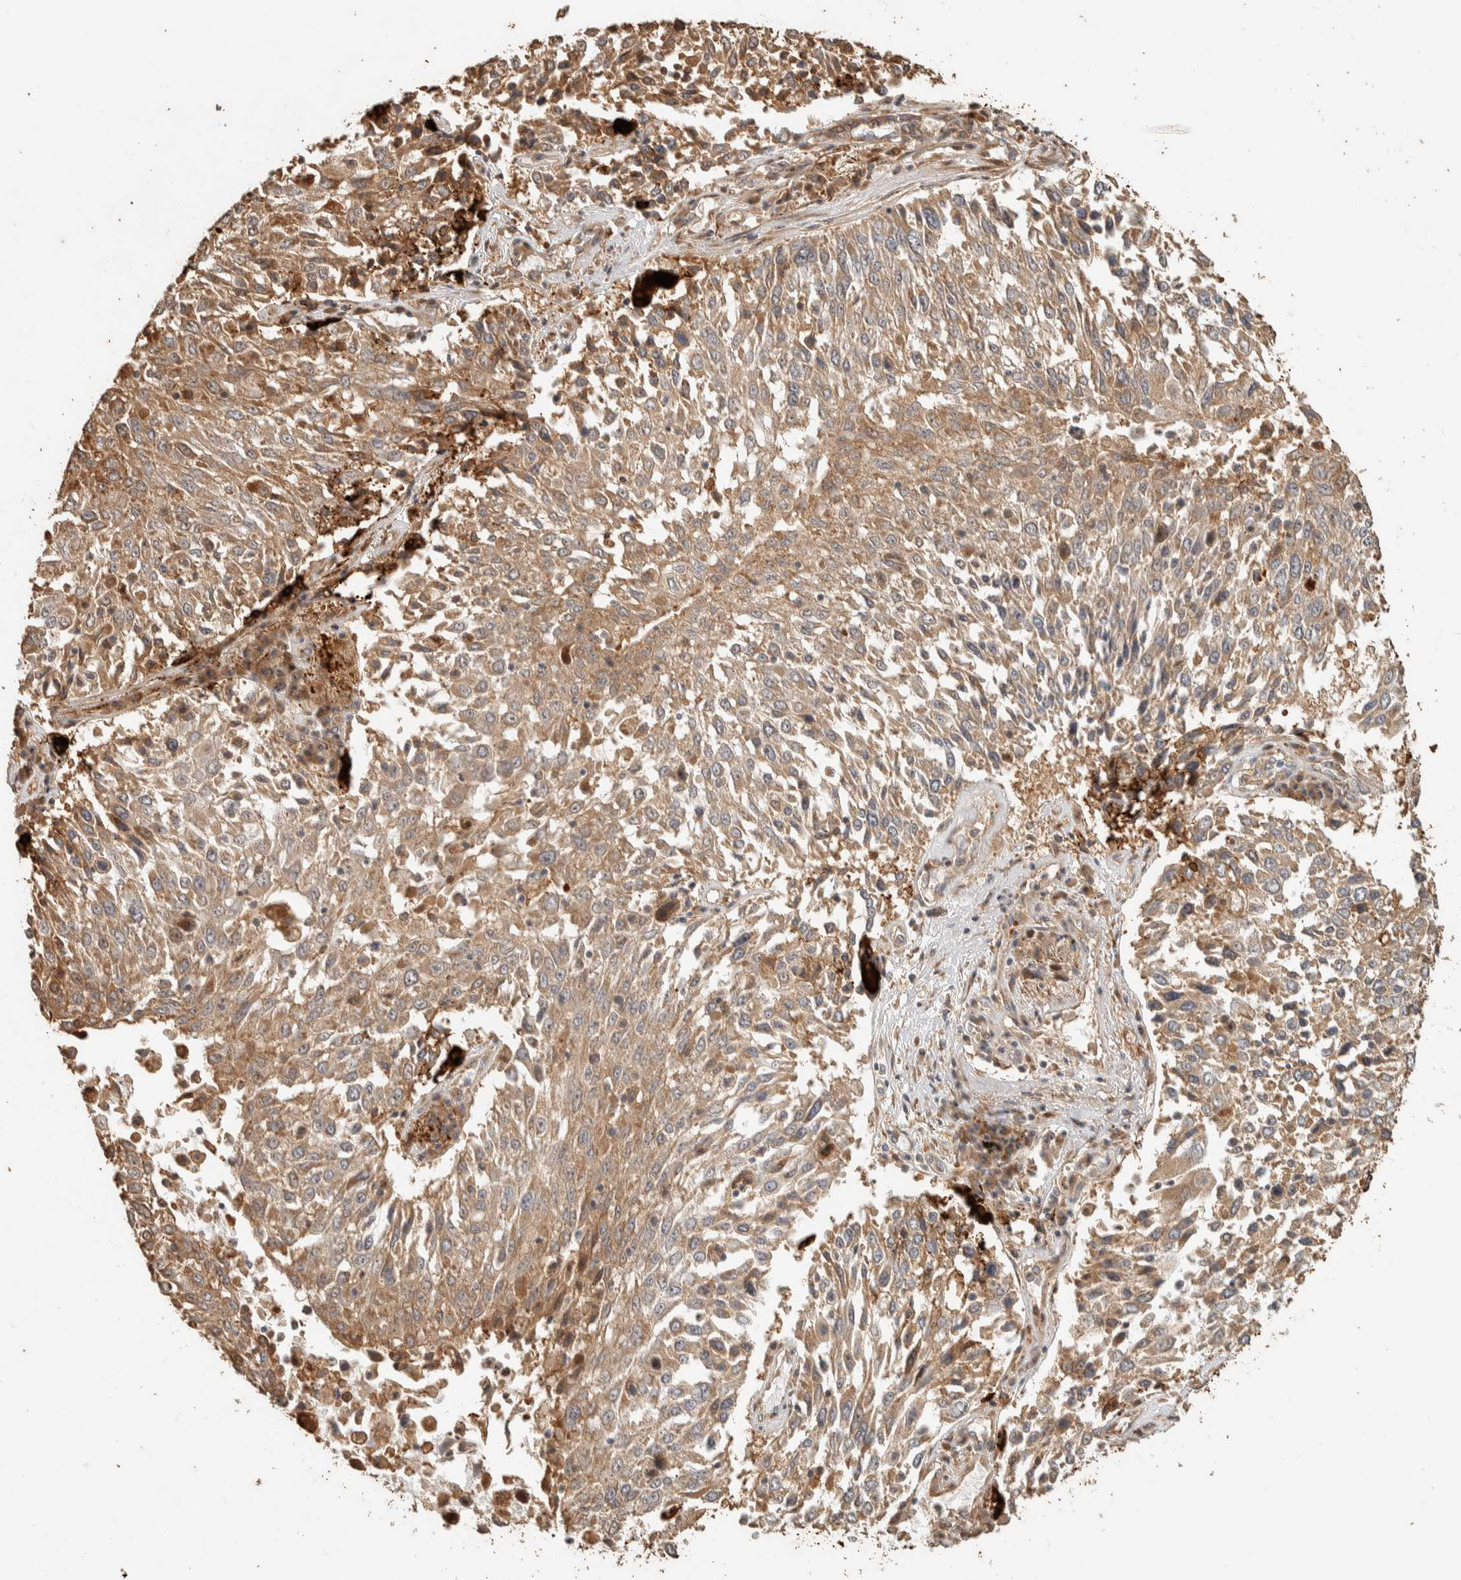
{"staining": {"intensity": "moderate", "quantity": ">75%", "location": "cytoplasmic/membranous"}, "tissue": "lung cancer", "cell_type": "Tumor cells", "image_type": "cancer", "snomed": [{"axis": "morphology", "description": "Squamous cell carcinoma, NOS"}, {"axis": "topography", "description": "Lung"}], "caption": "Protein expression analysis of human lung squamous cell carcinoma reveals moderate cytoplasmic/membranous expression in approximately >75% of tumor cells.", "gene": "EXOC7", "patient": {"sex": "male", "age": 65}}